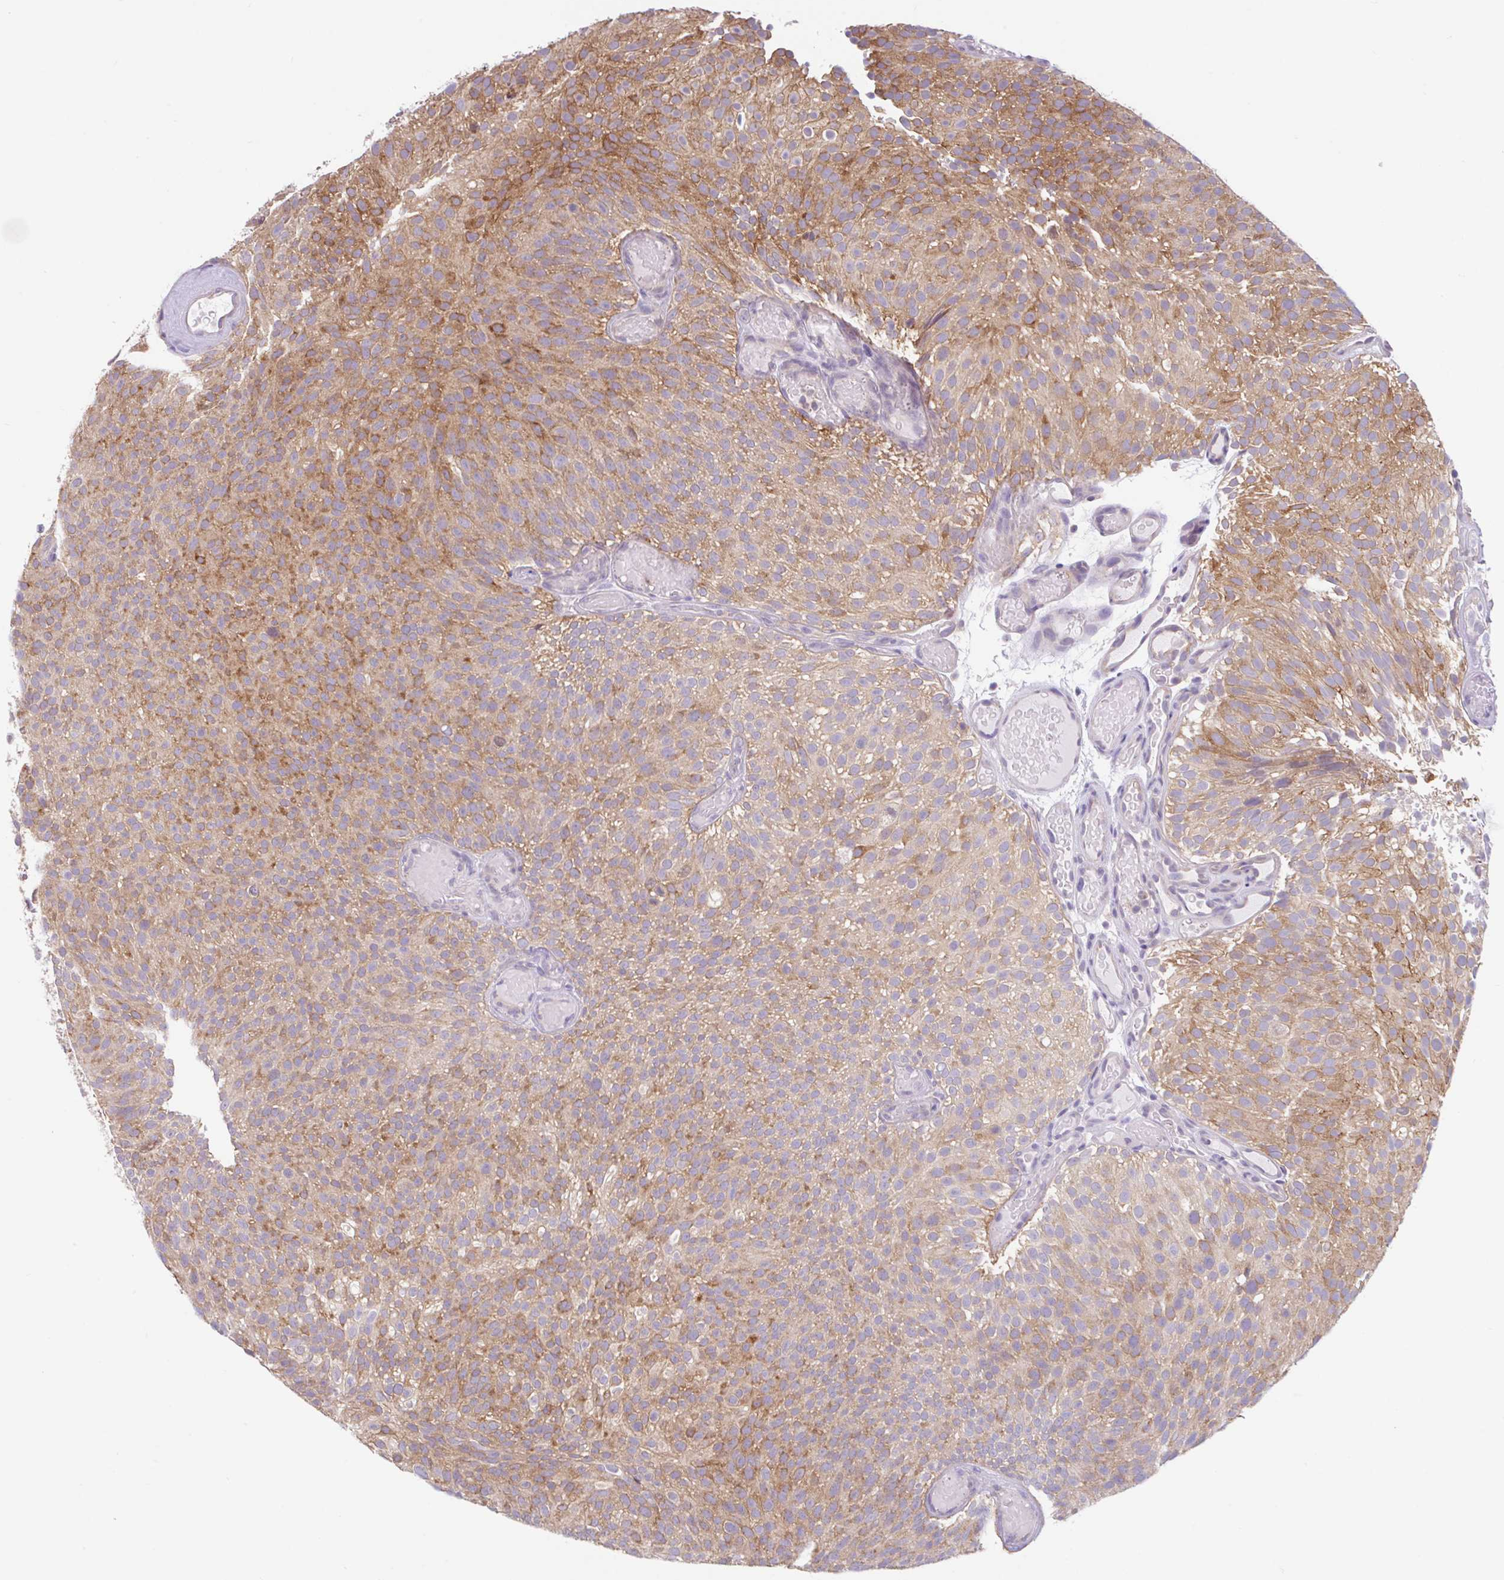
{"staining": {"intensity": "moderate", "quantity": "25%-75%", "location": "cytoplasmic/membranous"}, "tissue": "urothelial cancer", "cell_type": "Tumor cells", "image_type": "cancer", "snomed": [{"axis": "morphology", "description": "Urothelial carcinoma, Low grade"}, {"axis": "topography", "description": "Urinary bladder"}], "caption": "Immunohistochemistry (IHC) image of urothelial cancer stained for a protein (brown), which shows medium levels of moderate cytoplasmic/membranous positivity in approximately 25%-75% of tumor cells.", "gene": "RALBP1", "patient": {"sex": "male", "age": 78}}